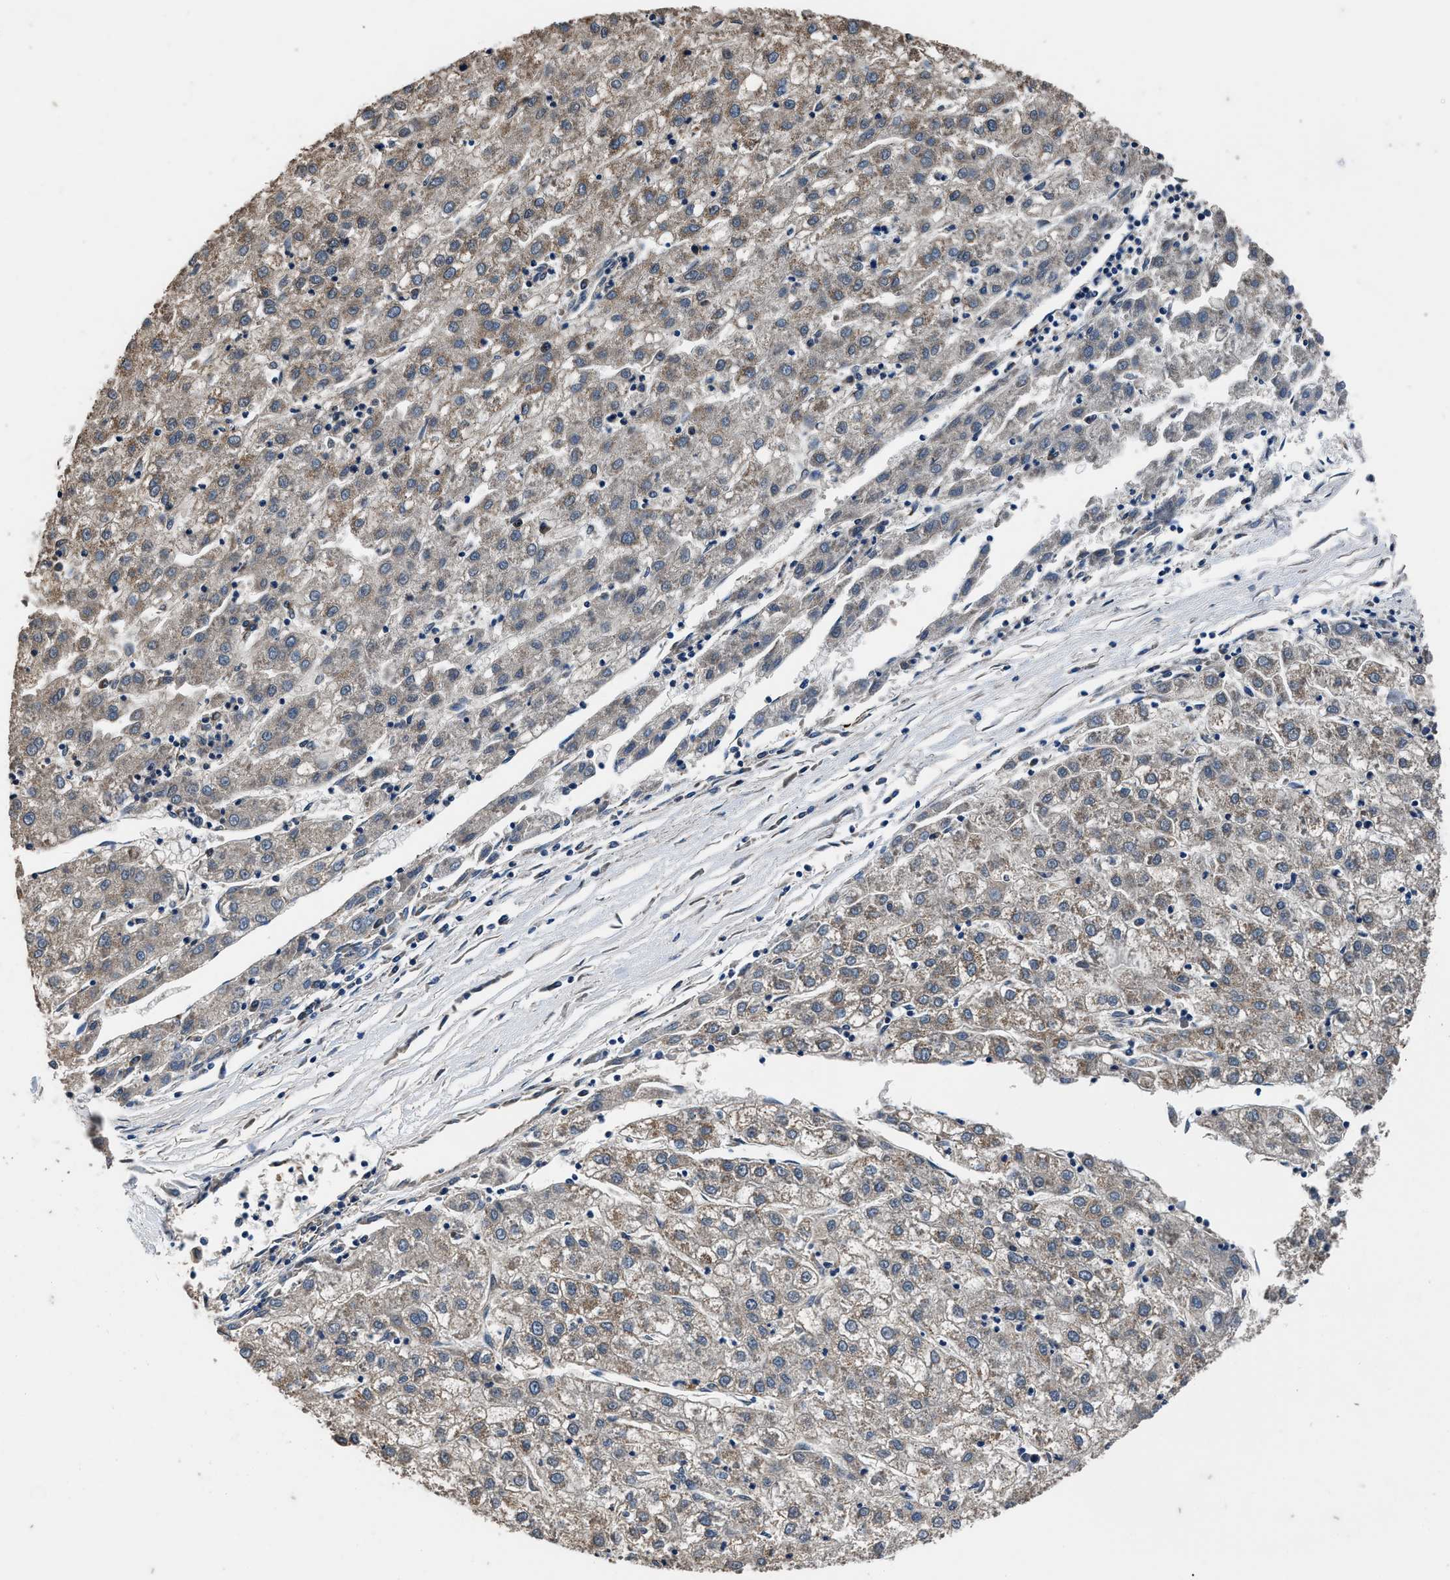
{"staining": {"intensity": "weak", "quantity": "<25%", "location": "cytoplasmic/membranous"}, "tissue": "liver cancer", "cell_type": "Tumor cells", "image_type": "cancer", "snomed": [{"axis": "morphology", "description": "Carcinoma, Hepatocellular, NOS"}, {"axis": "topography", "description": "Liver"}], "caption": "Photomicrograph shows no significant protein positivity in tumor cells of liver cancer (hepatocellular carcinoma).", "gene": "DHRS7B", "patient": {"sex": "male", "age": 72}}